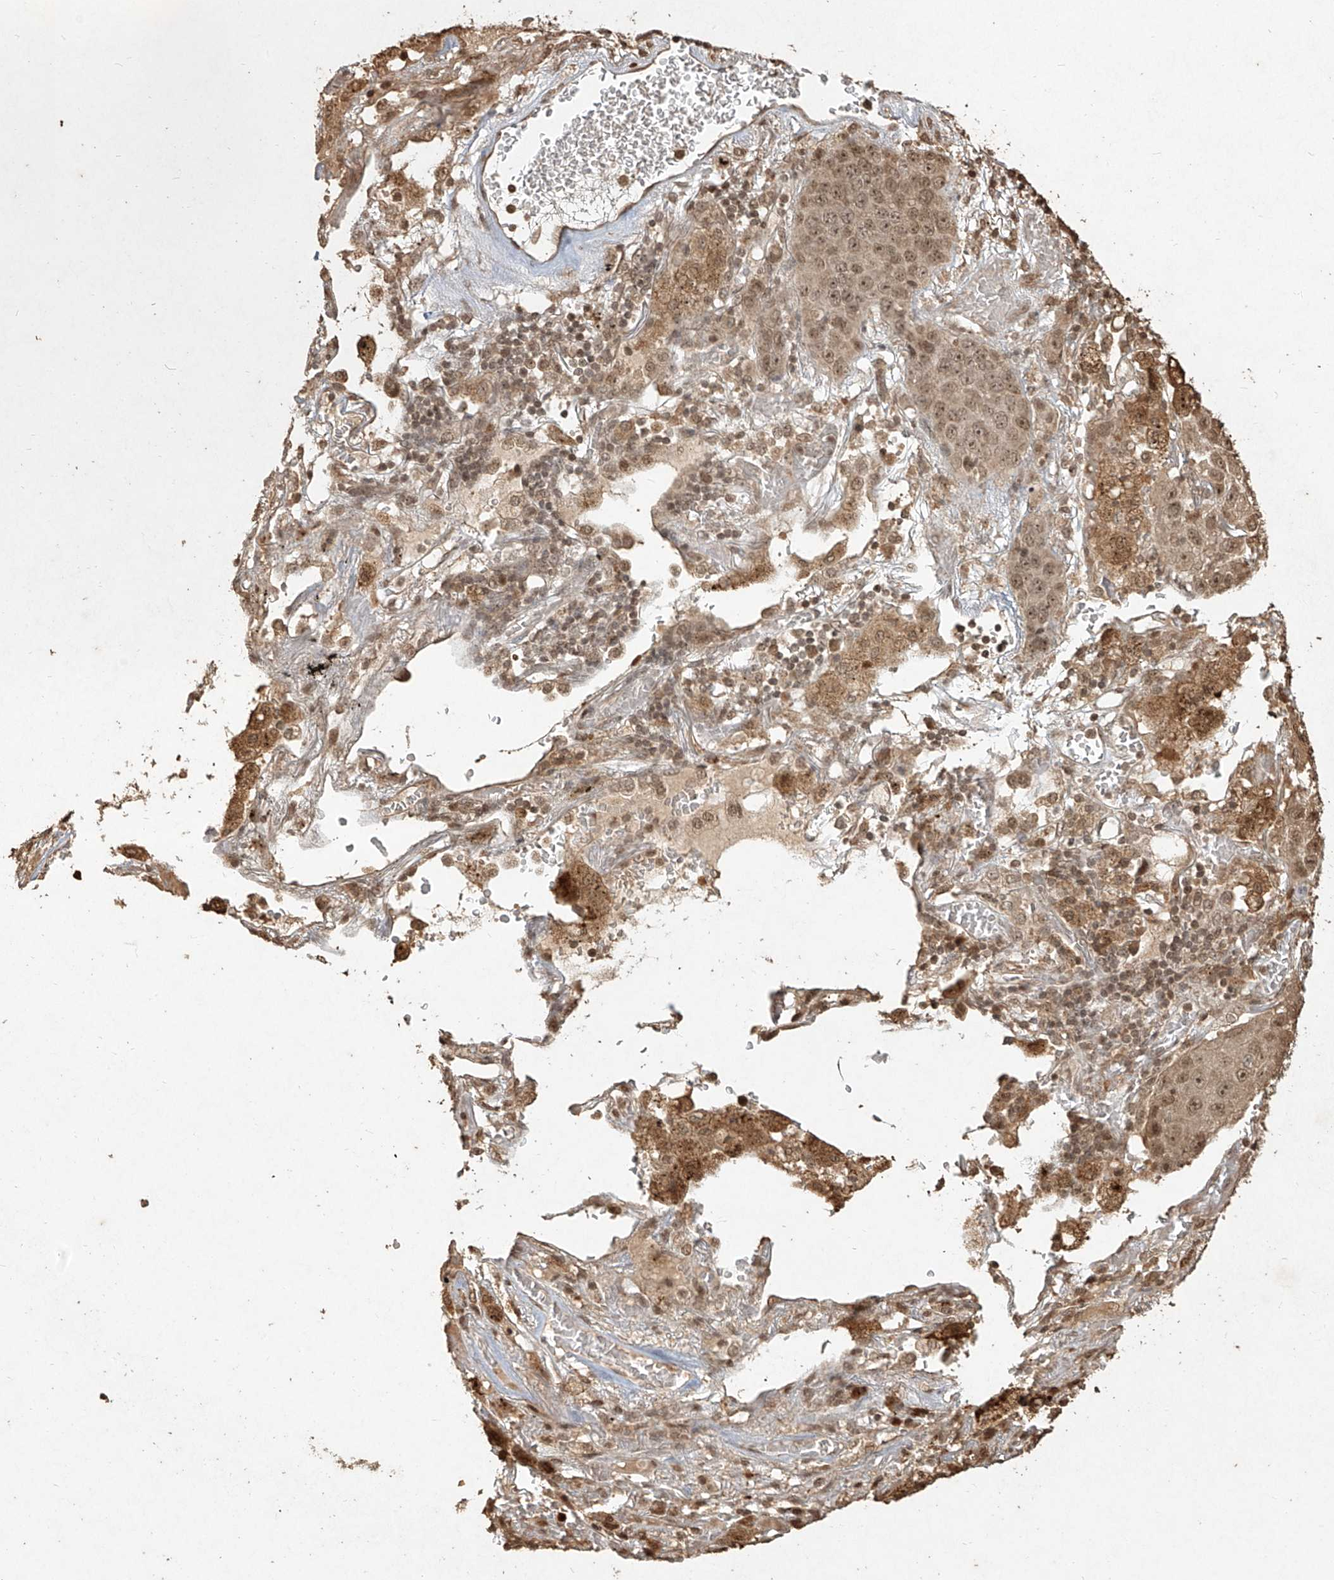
{"staining": {"intensity": "moderate", "quantity": ">75%", "location": "cytoplasmic/membranous,nuclear"}, "tissue": "lung cancer", "cell_type": "Tumor cells", "image_type": "cancer", "snomed": [{"axis": "morphology", "description": "Squamous cell carcinoma, NOS"}, {"axis": "topography", "description": "Lung"}], "caption": "The micrograph shows a brown stain indicating the presence of a protein in the cytoplasmic/membranous and nuclear of tumor cells in squamous cell carcinoma (lung).", "gene": "UBE2K", "patient": {"sex": "male", "age": 57}}